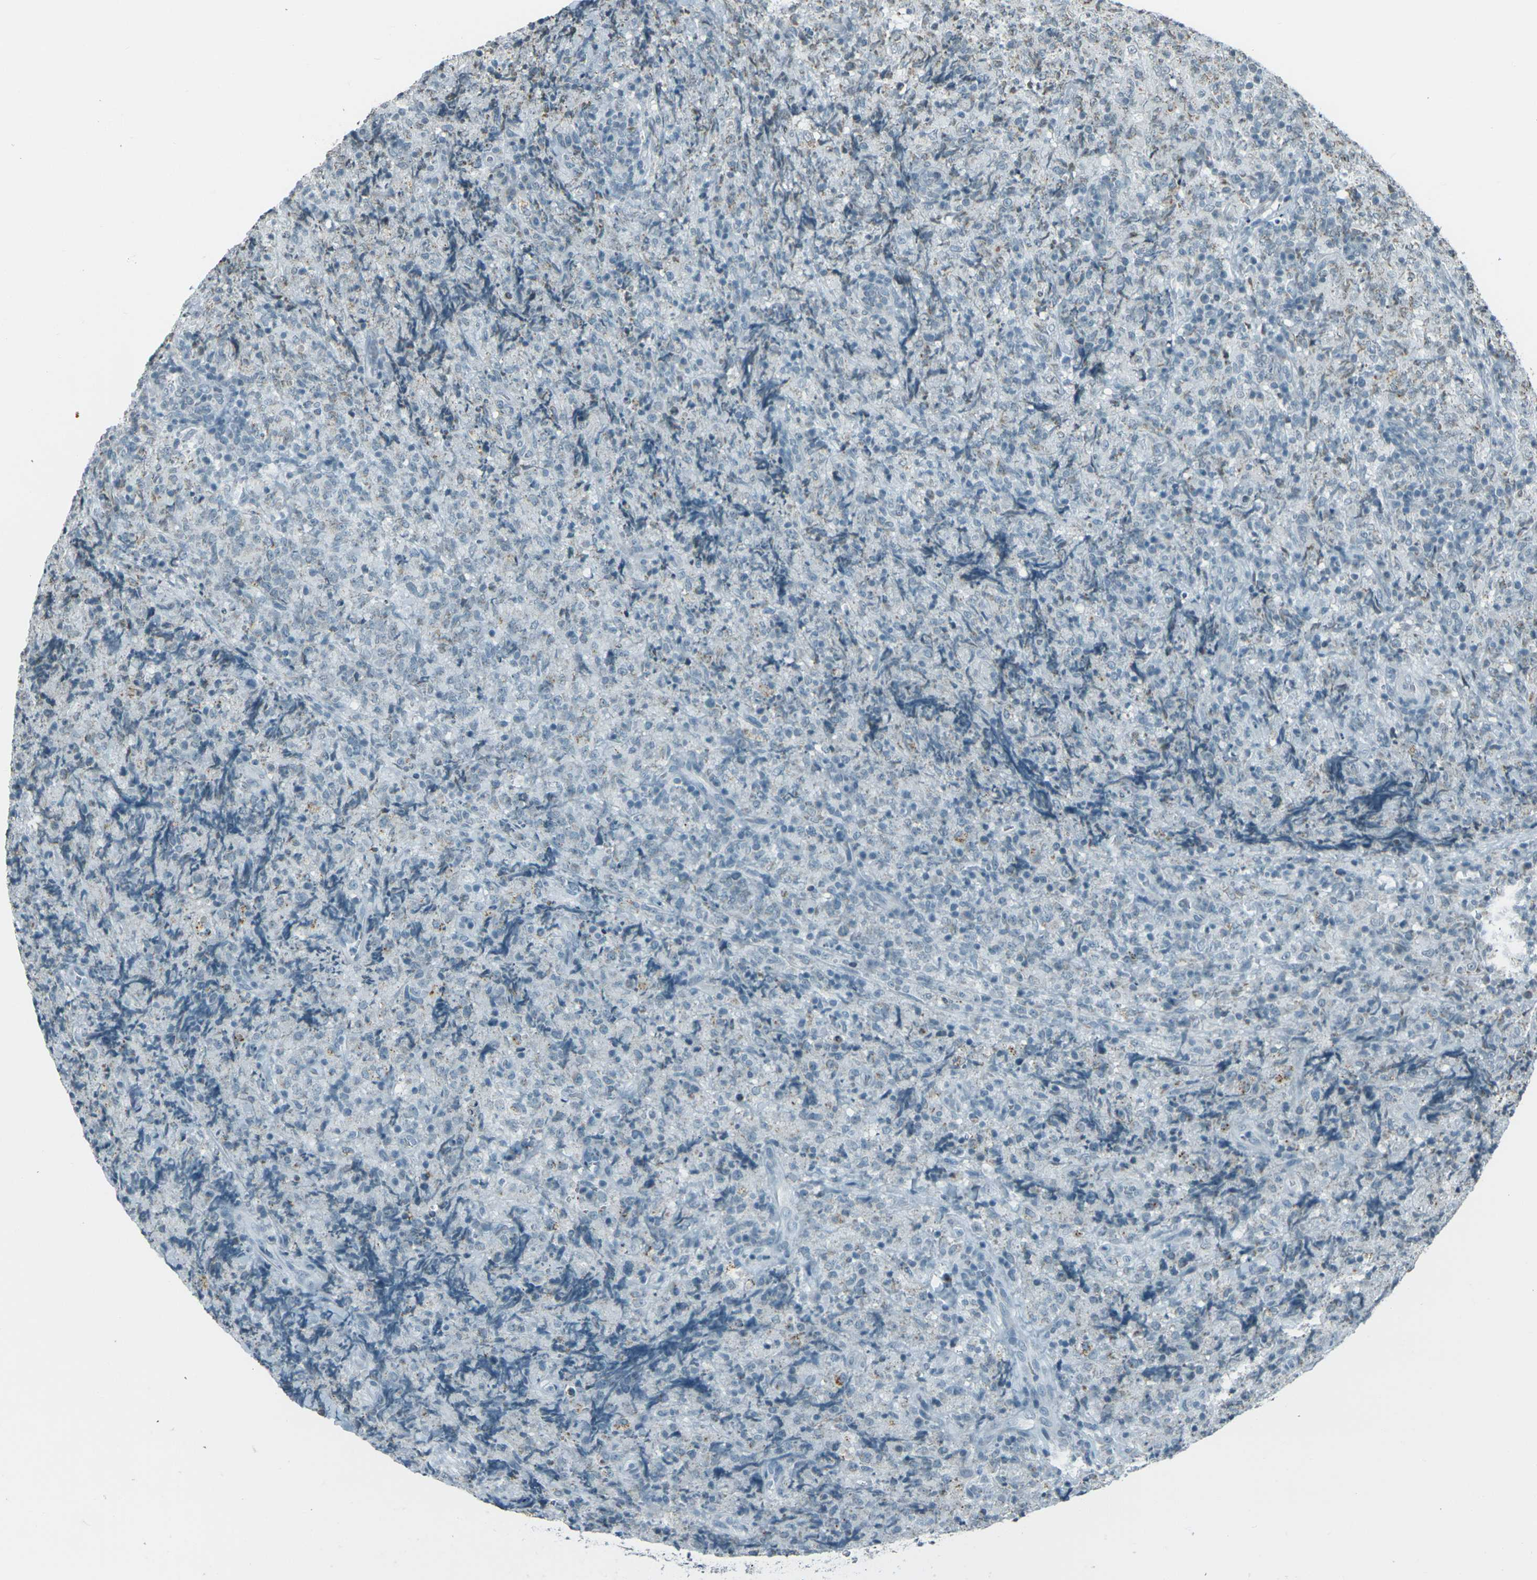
{"staining": {"intensity": "weak", "quantity": "<25%", "location": "cytoplasmic/membranous"}, "tissue": "lymphoma", "cell_type": "Tumor cells", "image_type": "cancer", "snomed": [{"axis": "morphology", "description": "Malignant lymphoma, non-Hodgkin's type, High grade"}, {"axis": "topography", "description": "Tonsil"}], "caption": "Tumor cells show no significant protein staining in high-grade malignant lymphoma, non-Hodgkin's type.", "gene": "H2BC1", "patient": {"sex": "female", "age": 36}}